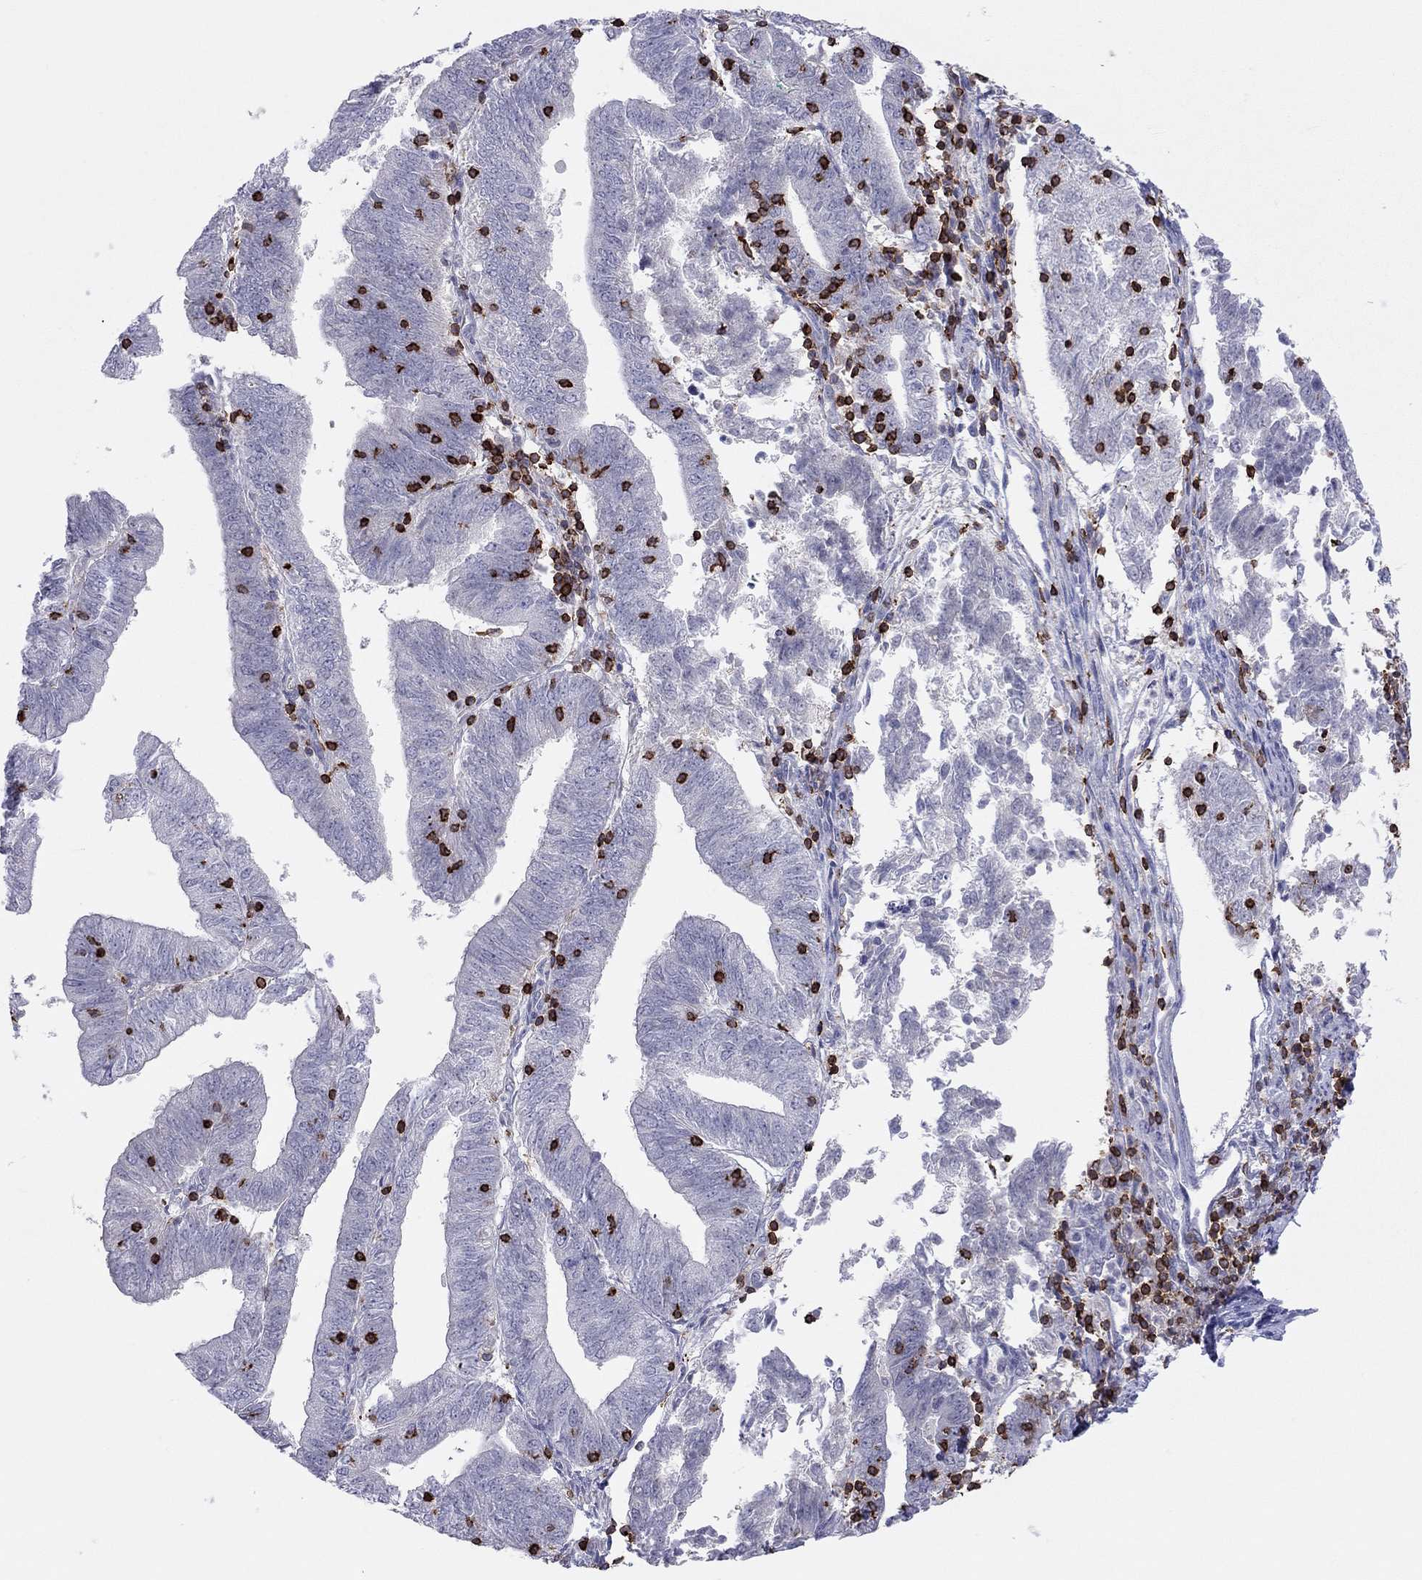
{"staining": {"intensity": "negative", "quantity": "none", "location": "none"}, "tissue": "endometrial cancer", "cell_type": "Tumor cells", "image_type": "cancer", "snomed": [{"axis": "morphology", "description": "Adenocarcinoma, NOS"}, {"axis": "topography", "description": "Endometrium"}], "caption": "Adenocarcinoma (endometrial) was stained to show a protein in brown. There is no significant staining in tumor cells.", "gene": "MND1", "patient": {"sex": "female", "age": 82}}